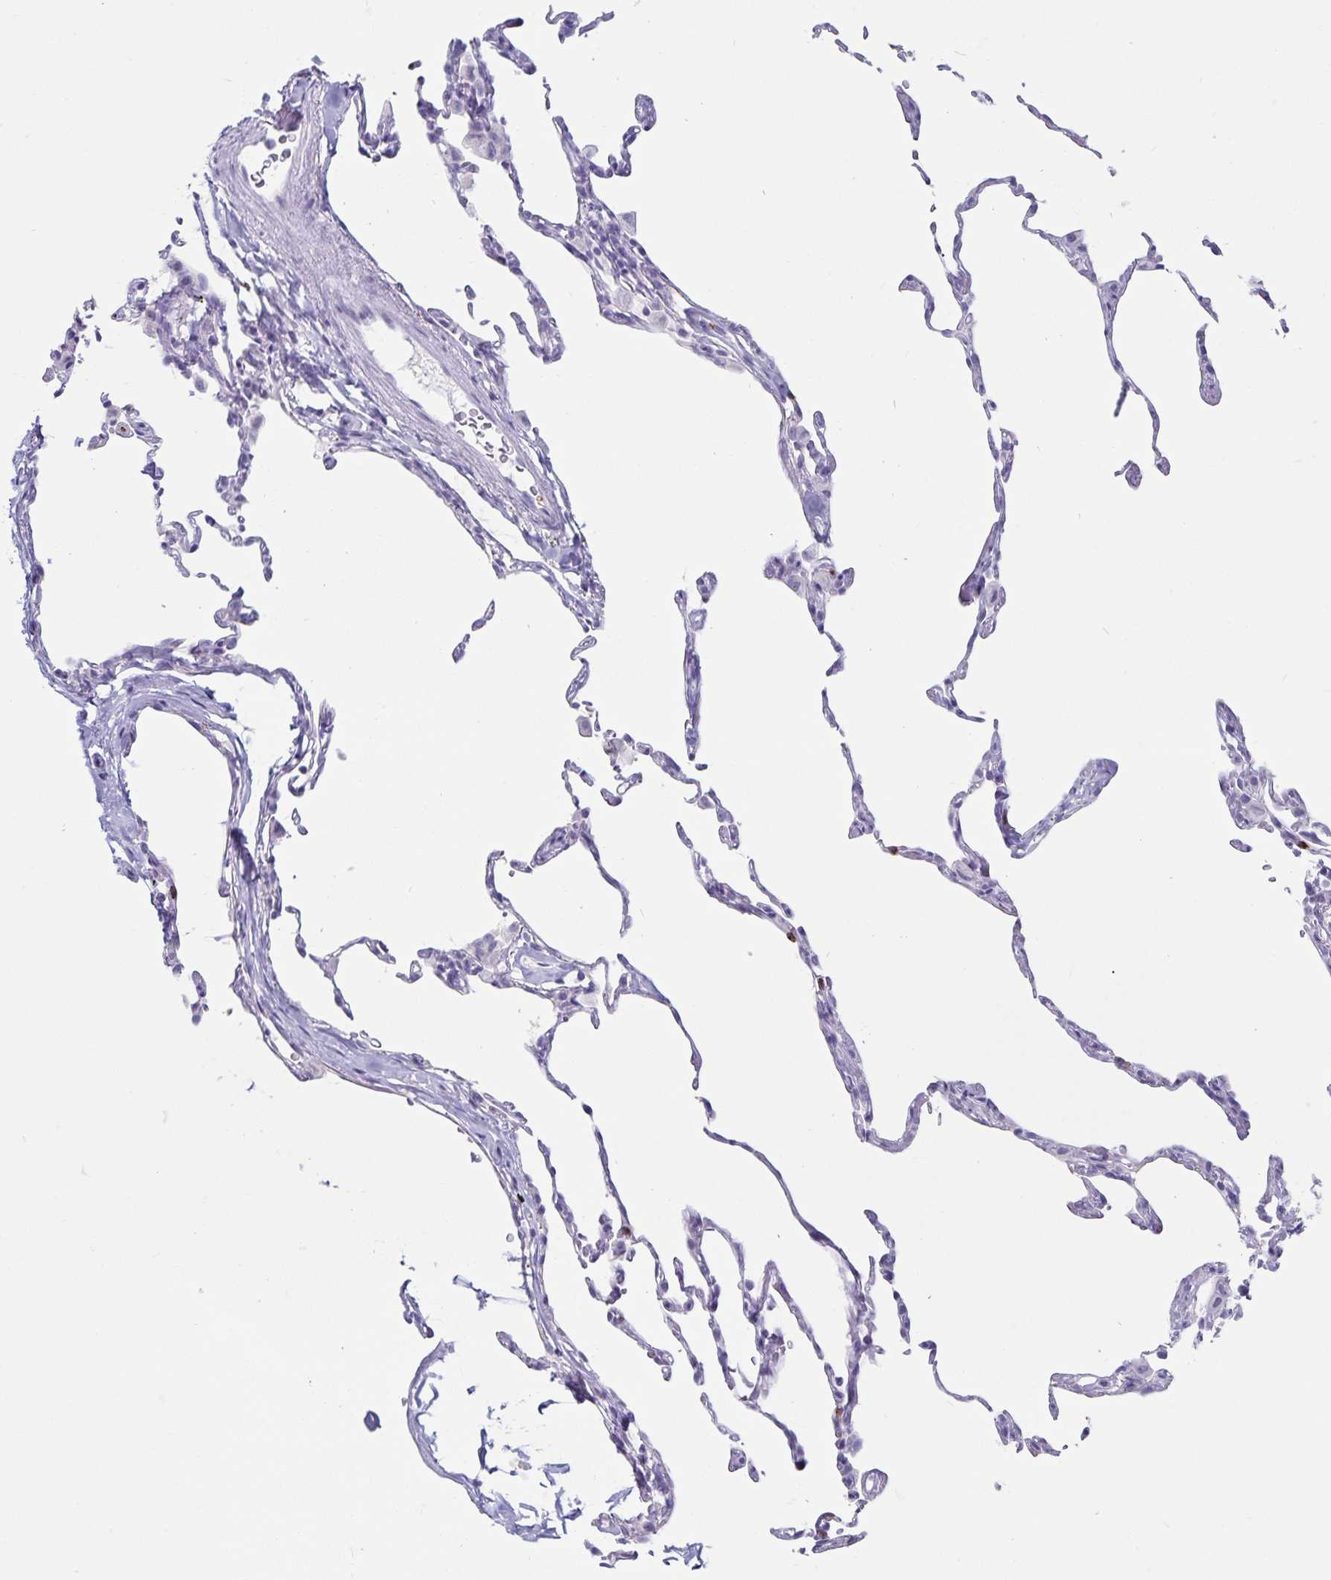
{"staining": {"intensity": "negative", "quantity": "none", "location": "none"}, "tissue": "lung", "cell_type": "Alveolar cells", "image_type": "normal", "snomed": [{"axis": "morphology", "description": "Normal tissue, NOS"}, {"axis": "topography", "description": "Lung"}], "caption": "DAB (3,3'-diaminobenzidine) immunohistochemical staining of unremarkable lung displays no significant expression in alveolar cells. Nuclei are stained in blue.", "gene": "GNLY", "patient": {"sex": "female", "age": 57}}